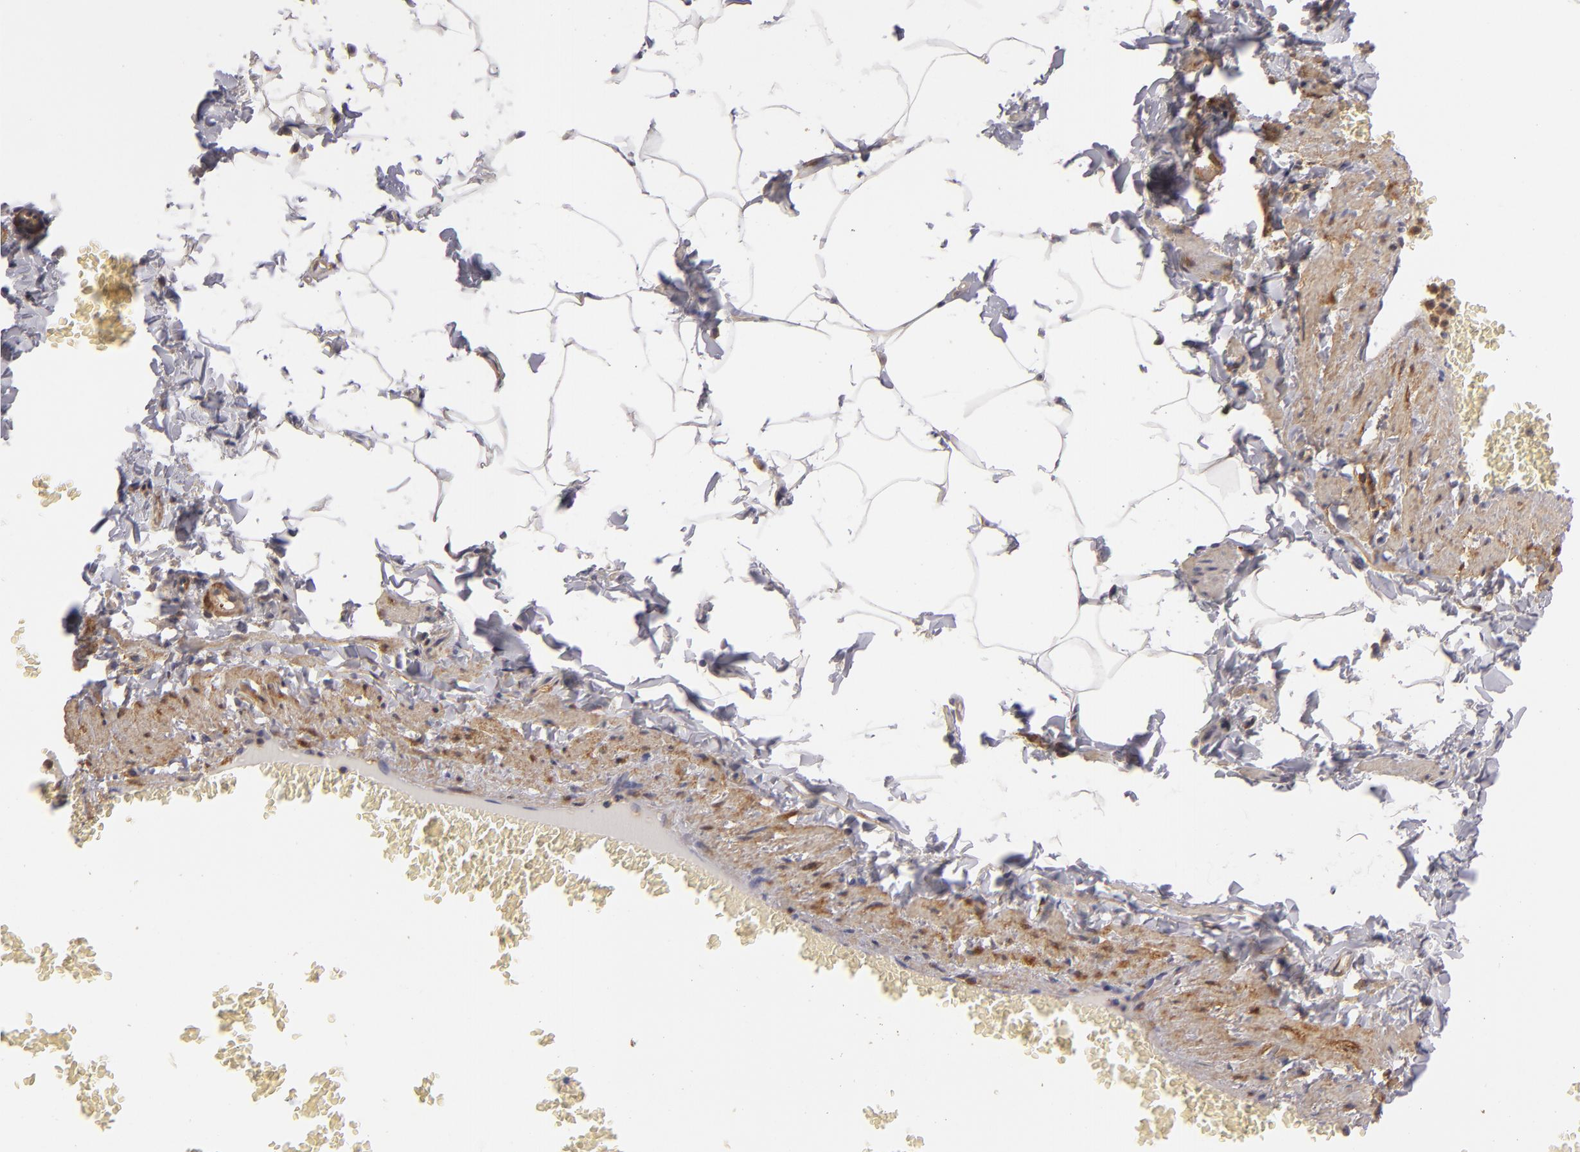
{"staining": {"intensity": "weak", "quantity": ">75%", "location": "cytoplasmic/membranous"}, "tissue": "adipose tissue", "cell_type": "Adipocytes", "image_type": "normal", "snomed": [{"axis": "morphology", "description": "Normal tissue, NOS"}, {"axis": "topography", "description": "Vascular tissue"}], "caption": "Immunohistochemical staining of unremarkable human adipose tissue reveals >75% levels of weak cytoplasmic/membranous protein expression in approximately >75% of adipocytes.", "gene": "VCL", "patient": {"sex": "male", "age": 41}}